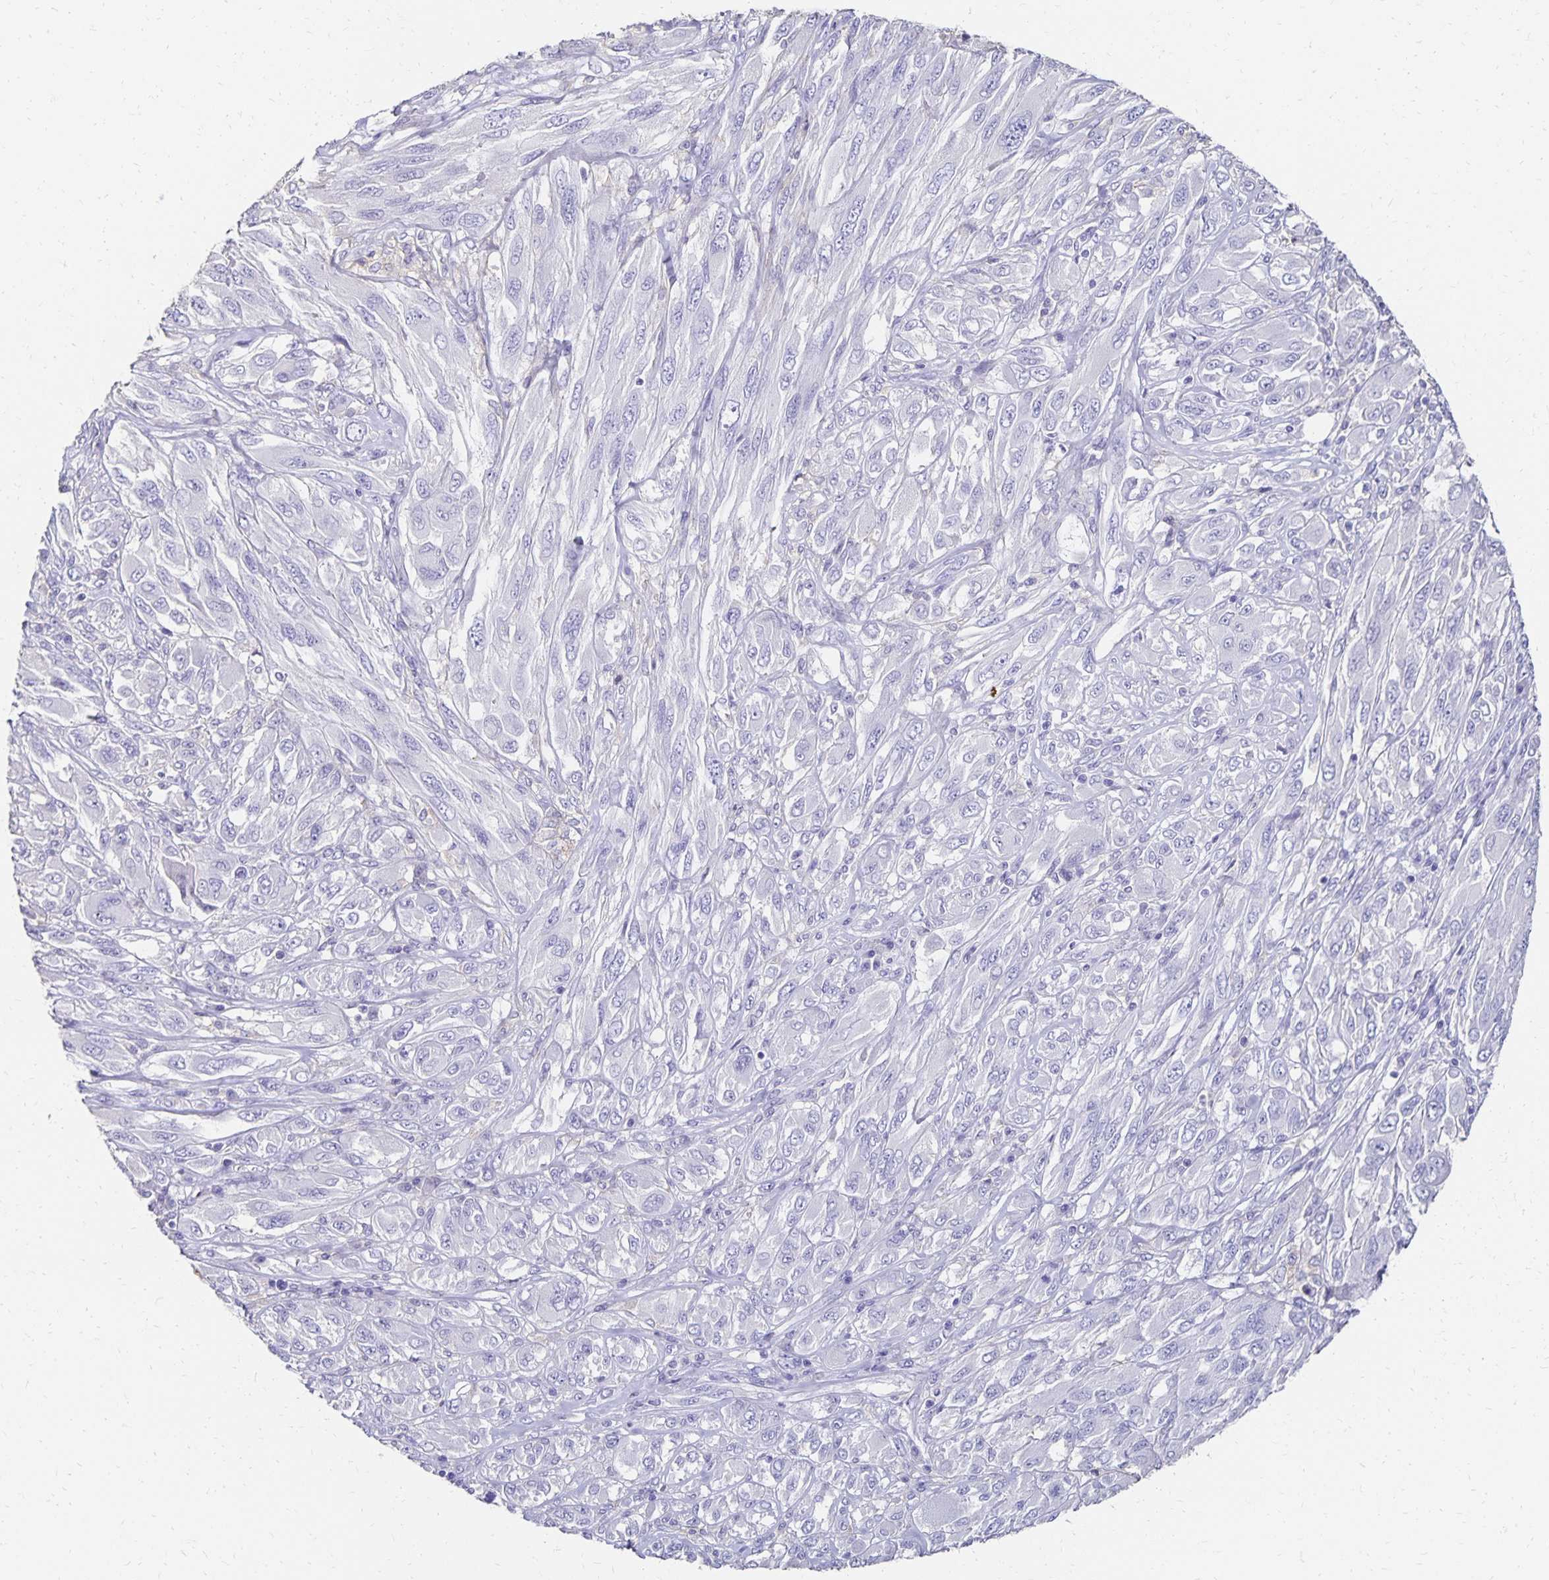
{"staining": {"intensity": "negative", "quantity": "none", "location": "none"}, "tissue": "melanoma", "cell_type": "Tumor cells", "image_type": "cancer", "snomed": [{"axis": "morphology", "description": "Malignant melanoma, NOS"}, {"axis": "topography", "description": "Skin"}], "caption": "Immunohistochemistry of malignant melanoma demonstrates no expression in tumor cells.", "gene": "DYNLT4", "patient": {"sex": "female", "age": 91}}